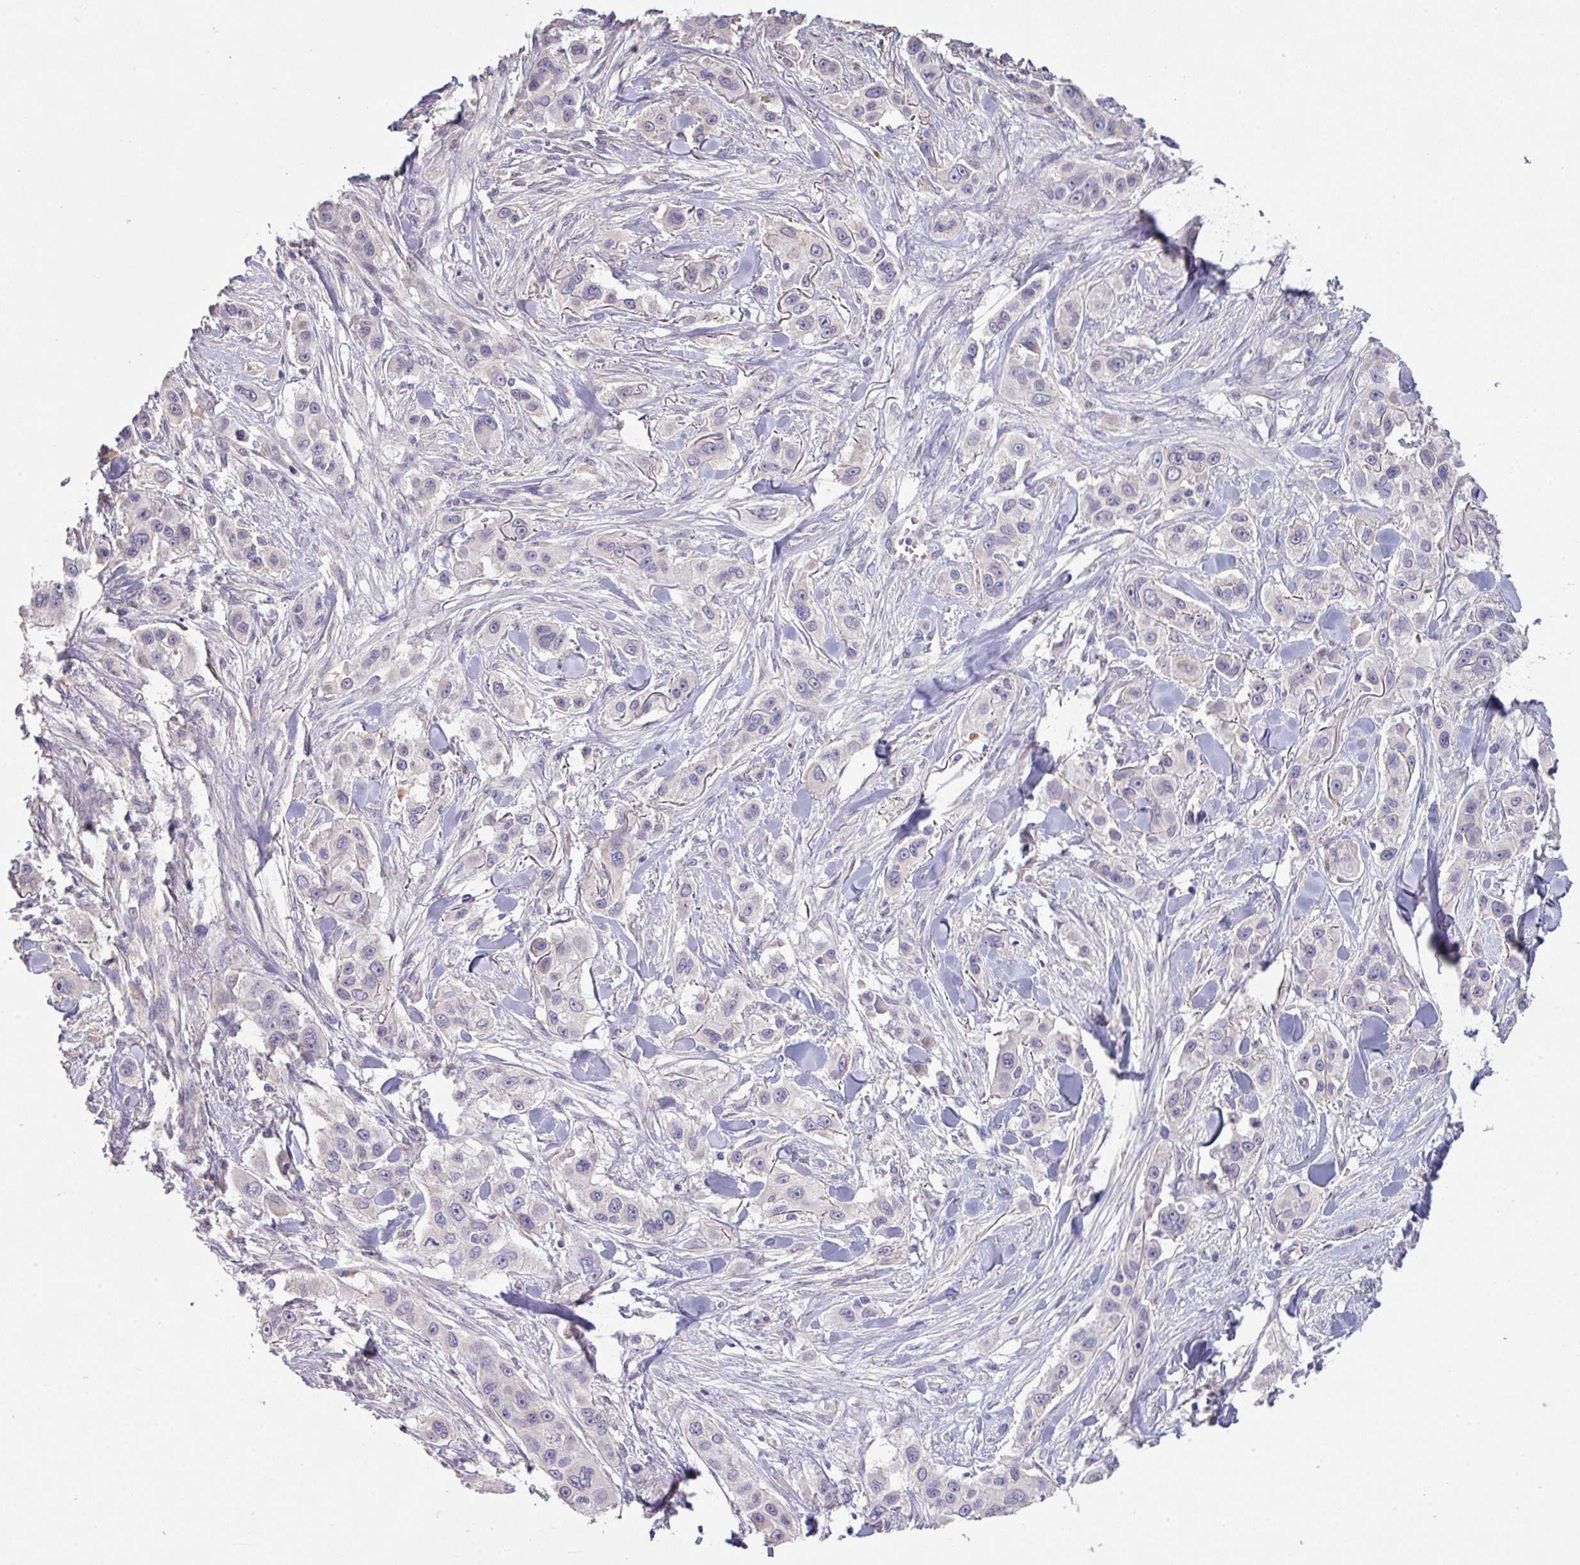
{"staining": {"intensity": "negative", "quantity": "none", "location": "none"}, "tissue": "skin cancer", "cell_type": "Tumor cells", "image_type": "cancer", "snomed": [{"axis": "morphology", "description": "Squamous cell carcinoma, NOS"}, {"axis": "topography", "description": "Skin"}], "caption": "This photomicrograph is of skin cancer (squamous cell carcinoma) stained with immunohistochemistry to label a protein in brown with the nuclei are counter-stained blue. There is no positivity in tumor cells. The staining was performed using DAB to visualize the protein expression in brown, while the nuclei were stained in blue with hematoxylin (Magnification: 20x).", "gene": "PRADC1", "patient": {"sex": "male", "age": 63}}